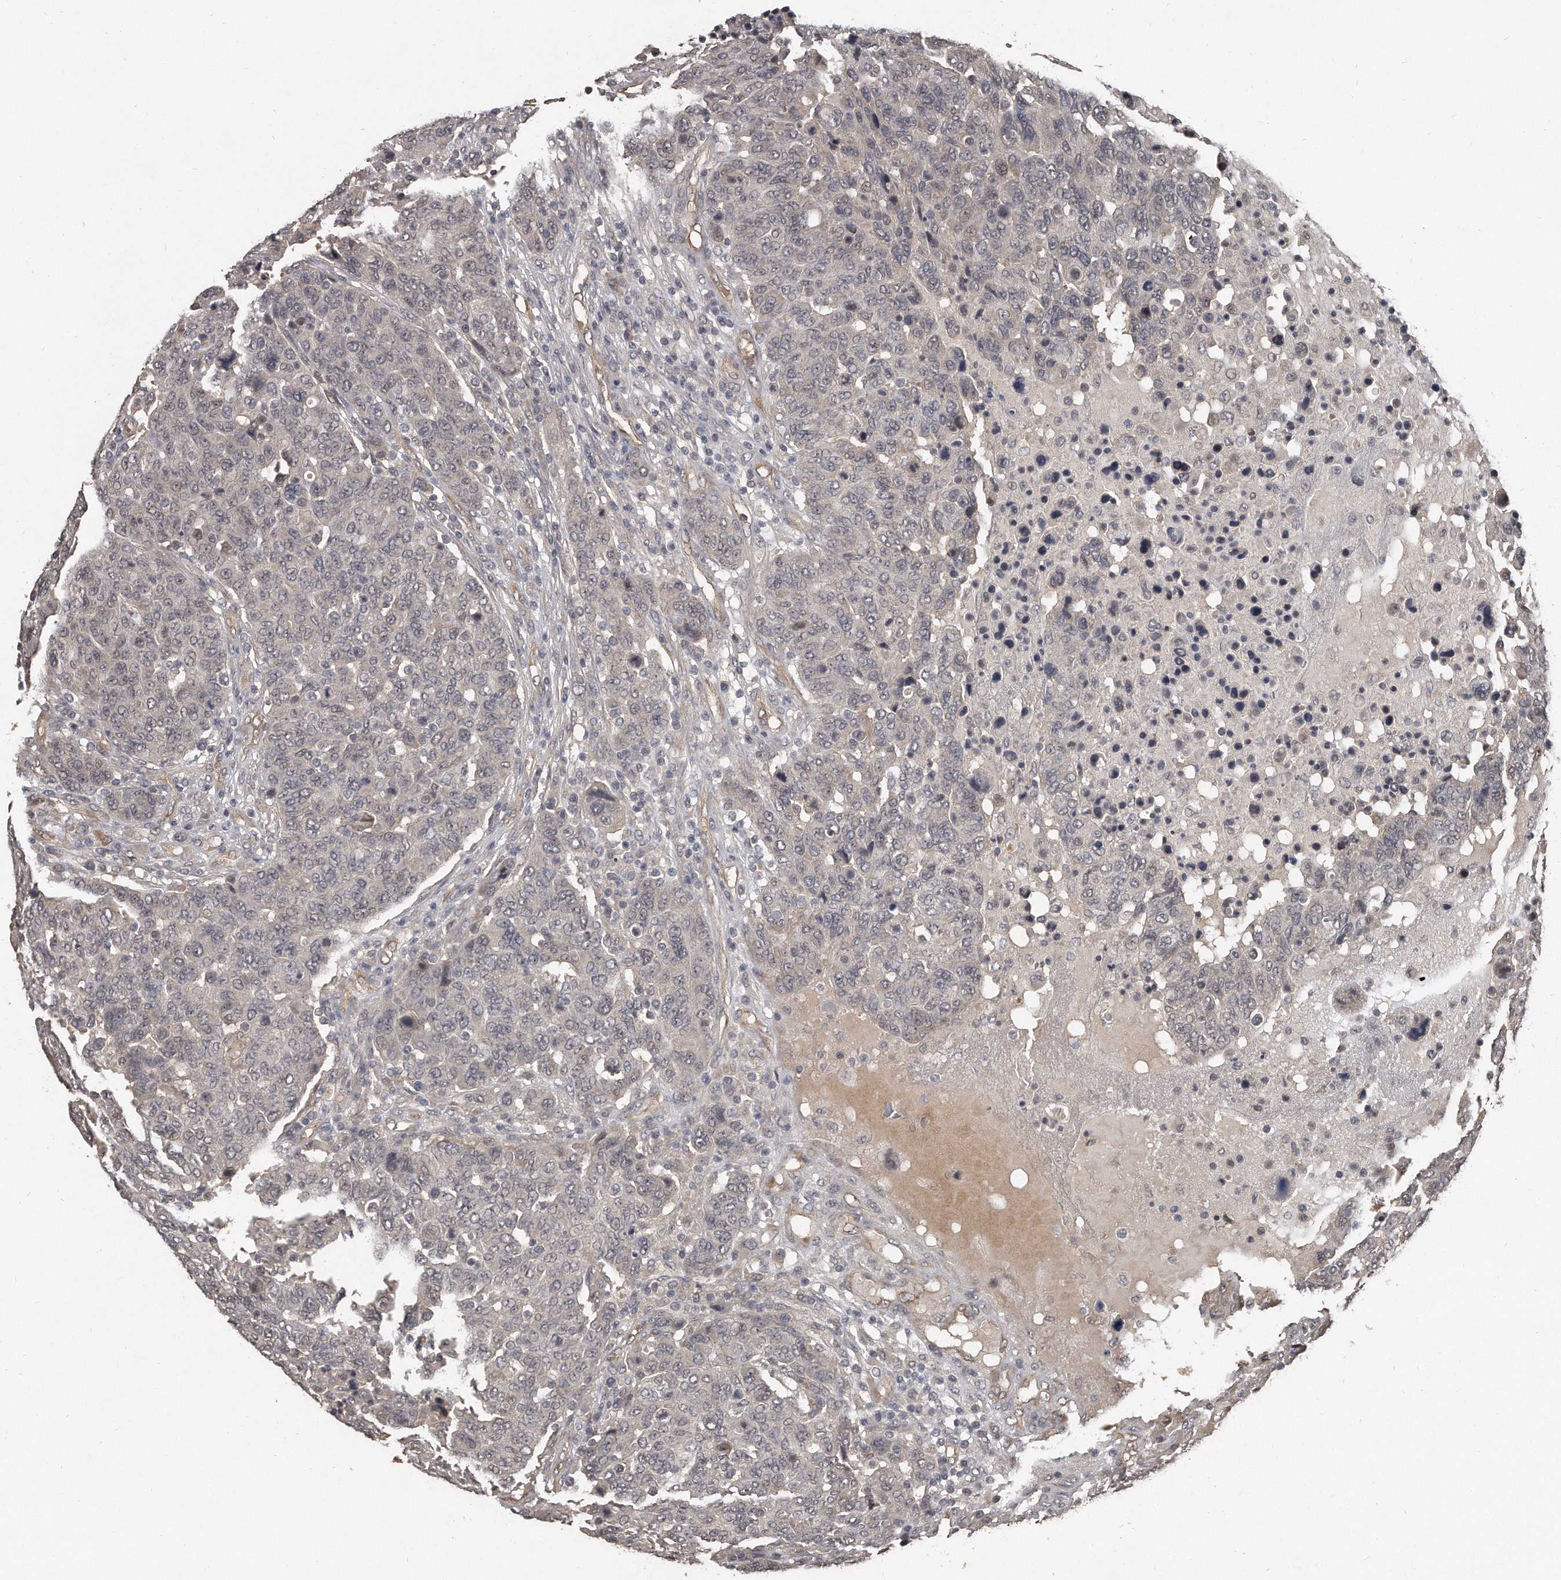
{"staining": {"intensity": "negative", "quantity": "none", "location": "none"}, "tissue": "breast cancer", "cell_type": "Tumor cells", "image_type": "cancer", "snomed": [{"axis": "morphology", "description": "Duct carcinoma"}, {"axis": "topography", "description": "Breast"}], "caption": "This is an immunohistochemistry image of human breast invasive ductal carcinoma. There is no expression in tumor cells.", "gene": "GRB10", "patient": {"sex": "female", "age": 37}}